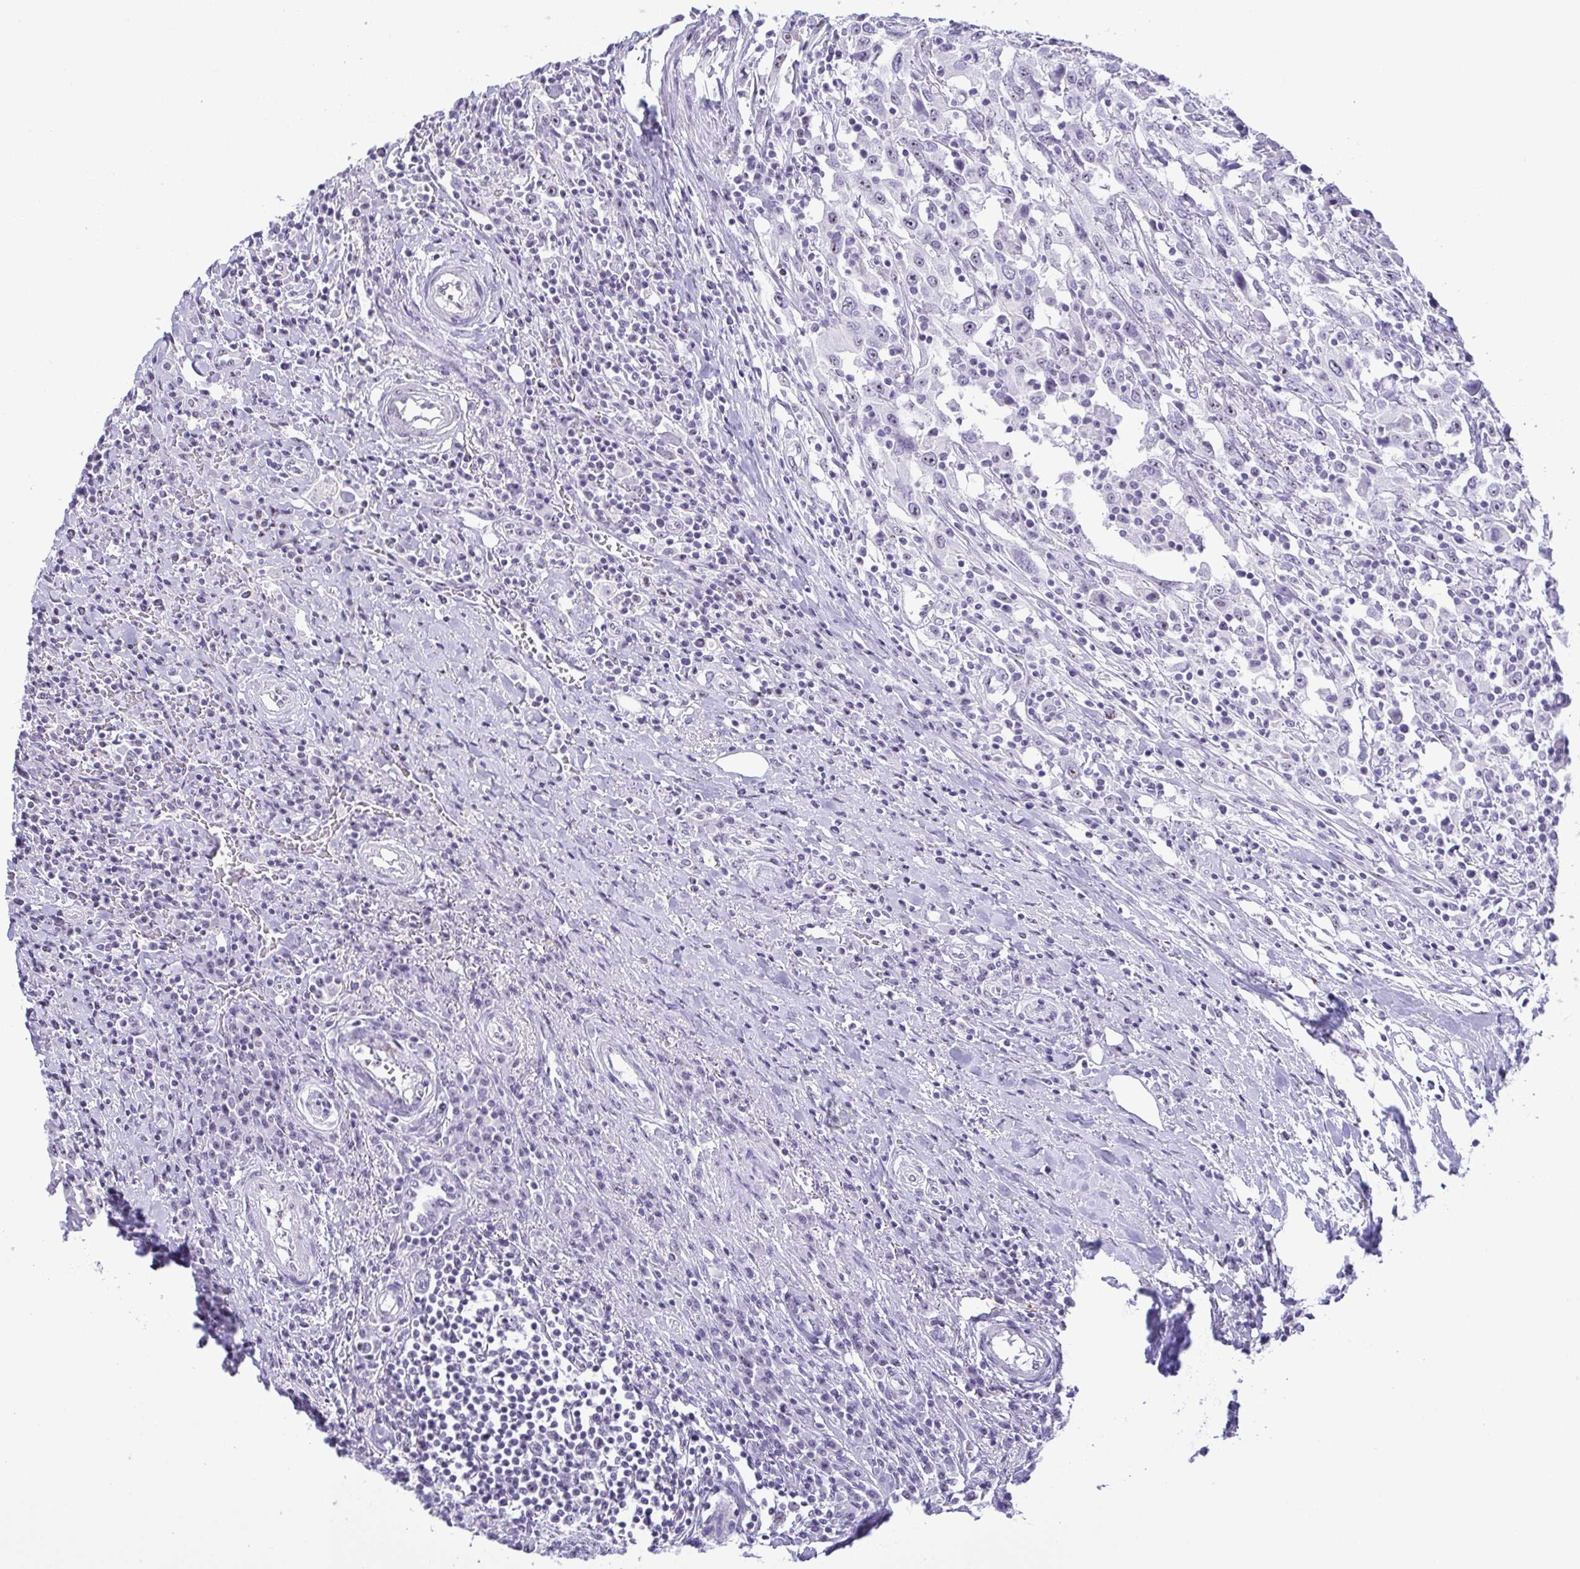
{"staining": {"intensity": "weak", "quantity": "<25%", "location": "nuclear"}, "tissue": "urothelial cancer", "cell_type": "Tumor cells", "image_type": "cancer", "snomed": [{"axis": "morphology", "description": "Urothelial carcinoma, High grade"}, {"axis": "topography", "description": "Urinary bladder"}], "caption": "Immunohistochemical staining of human urothelial carcinoma (high-grade) reveals no significant staining in tumor cells. (Immunohistochemistry (ihc), brightfield microscopy, high magnification).", "gene": "BZW1", "patient": {"sex": "male", "age": 61}}